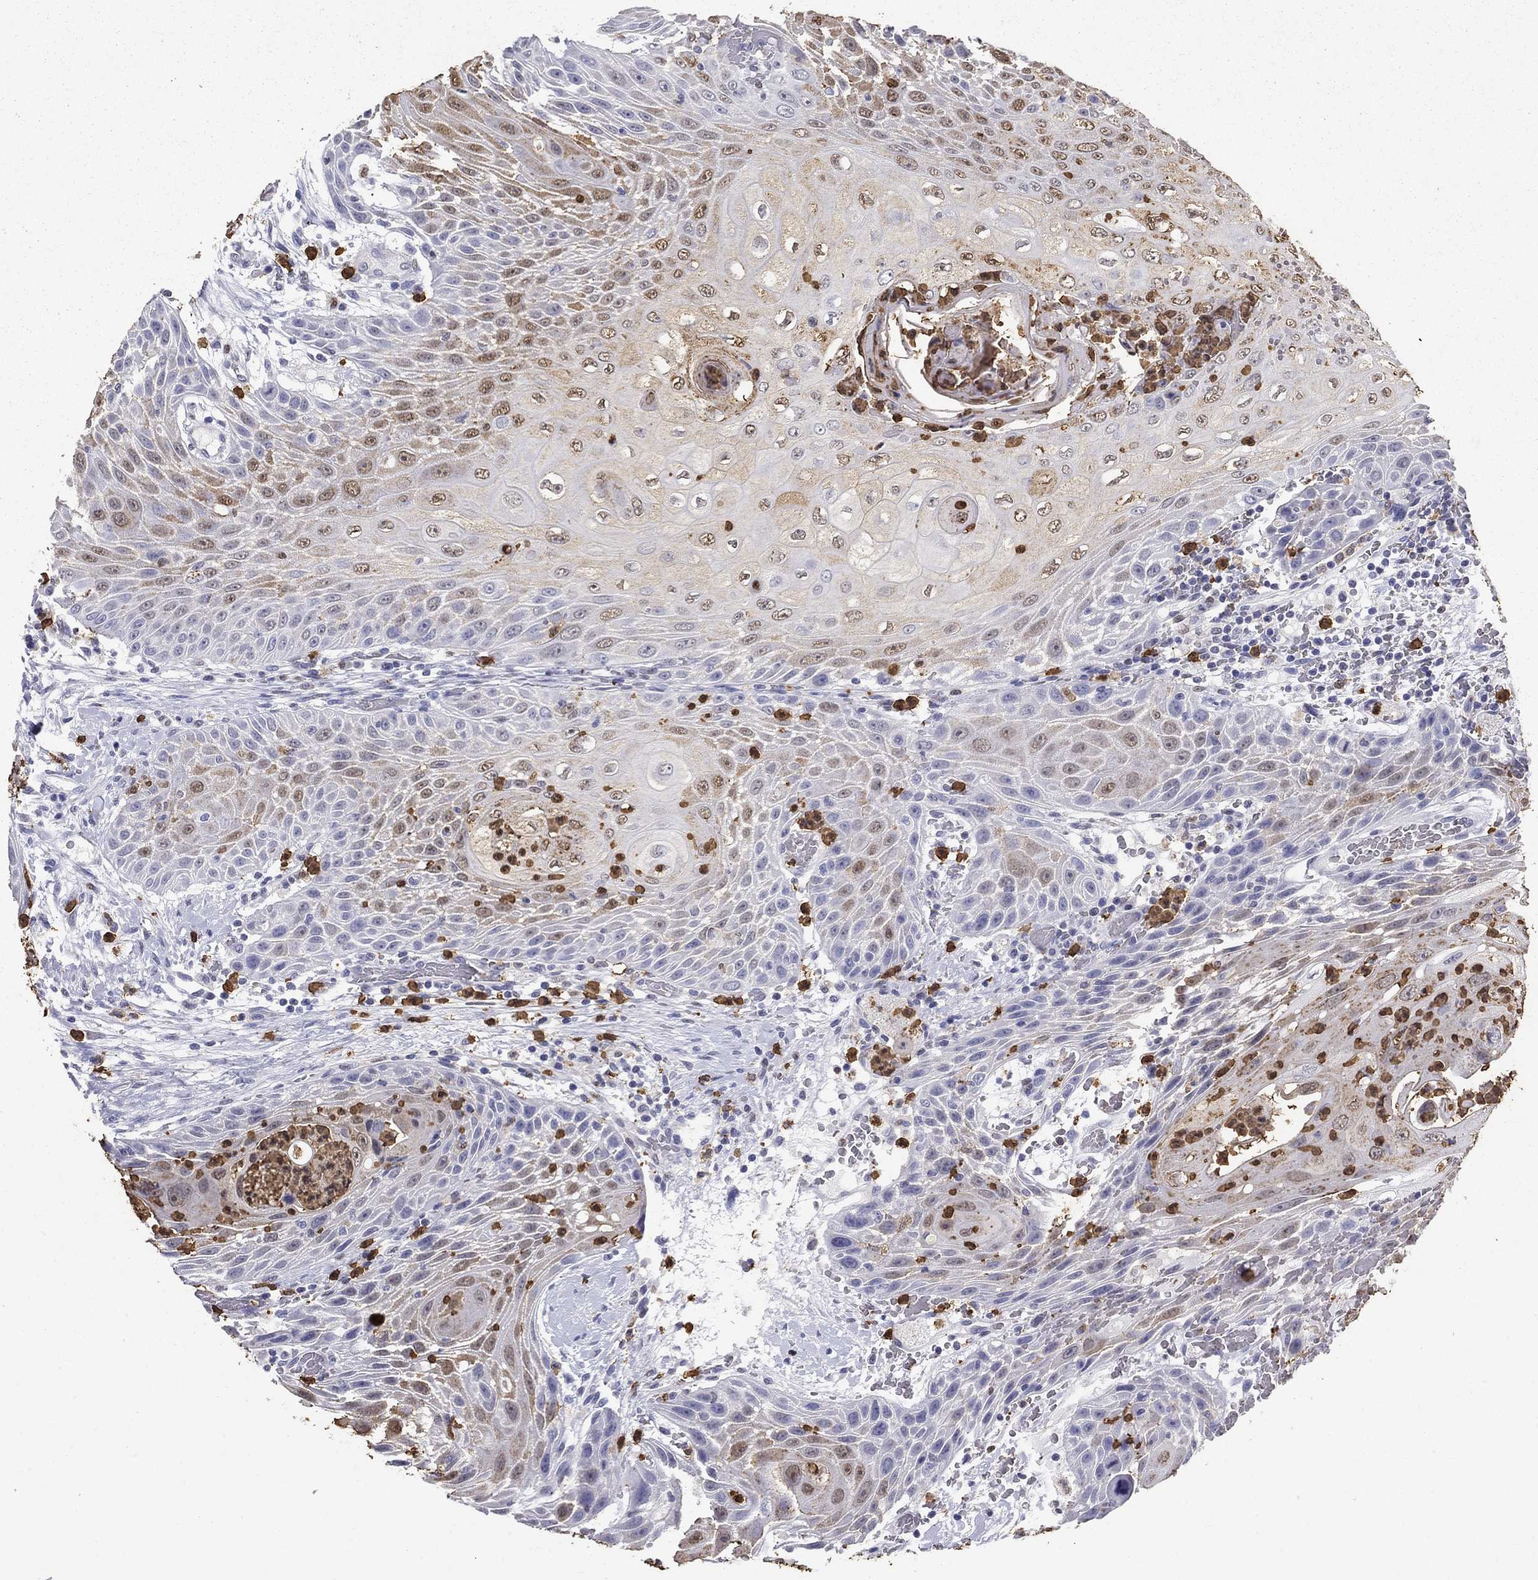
{"staining": {"intensity": "negative", "quantity": "none", "location": "none"}, "tissue": "head and neck cancer", "cell_type": "Tumor cells", "image_type": "cancer", "snomed": [{"axis": "morphology", "description": "Squamous cell carcinoma, NOS"}, {"axis": "topography", "description": "Head-Neck"}], "caption": "The immunohistochemistry (IHC) image has no significant staining in tumor cells of head and neck cancer (squamous cell carcinoma) tissue.", "gene": "IGSF8", "patient": {"sex": "male", "age": 69}}